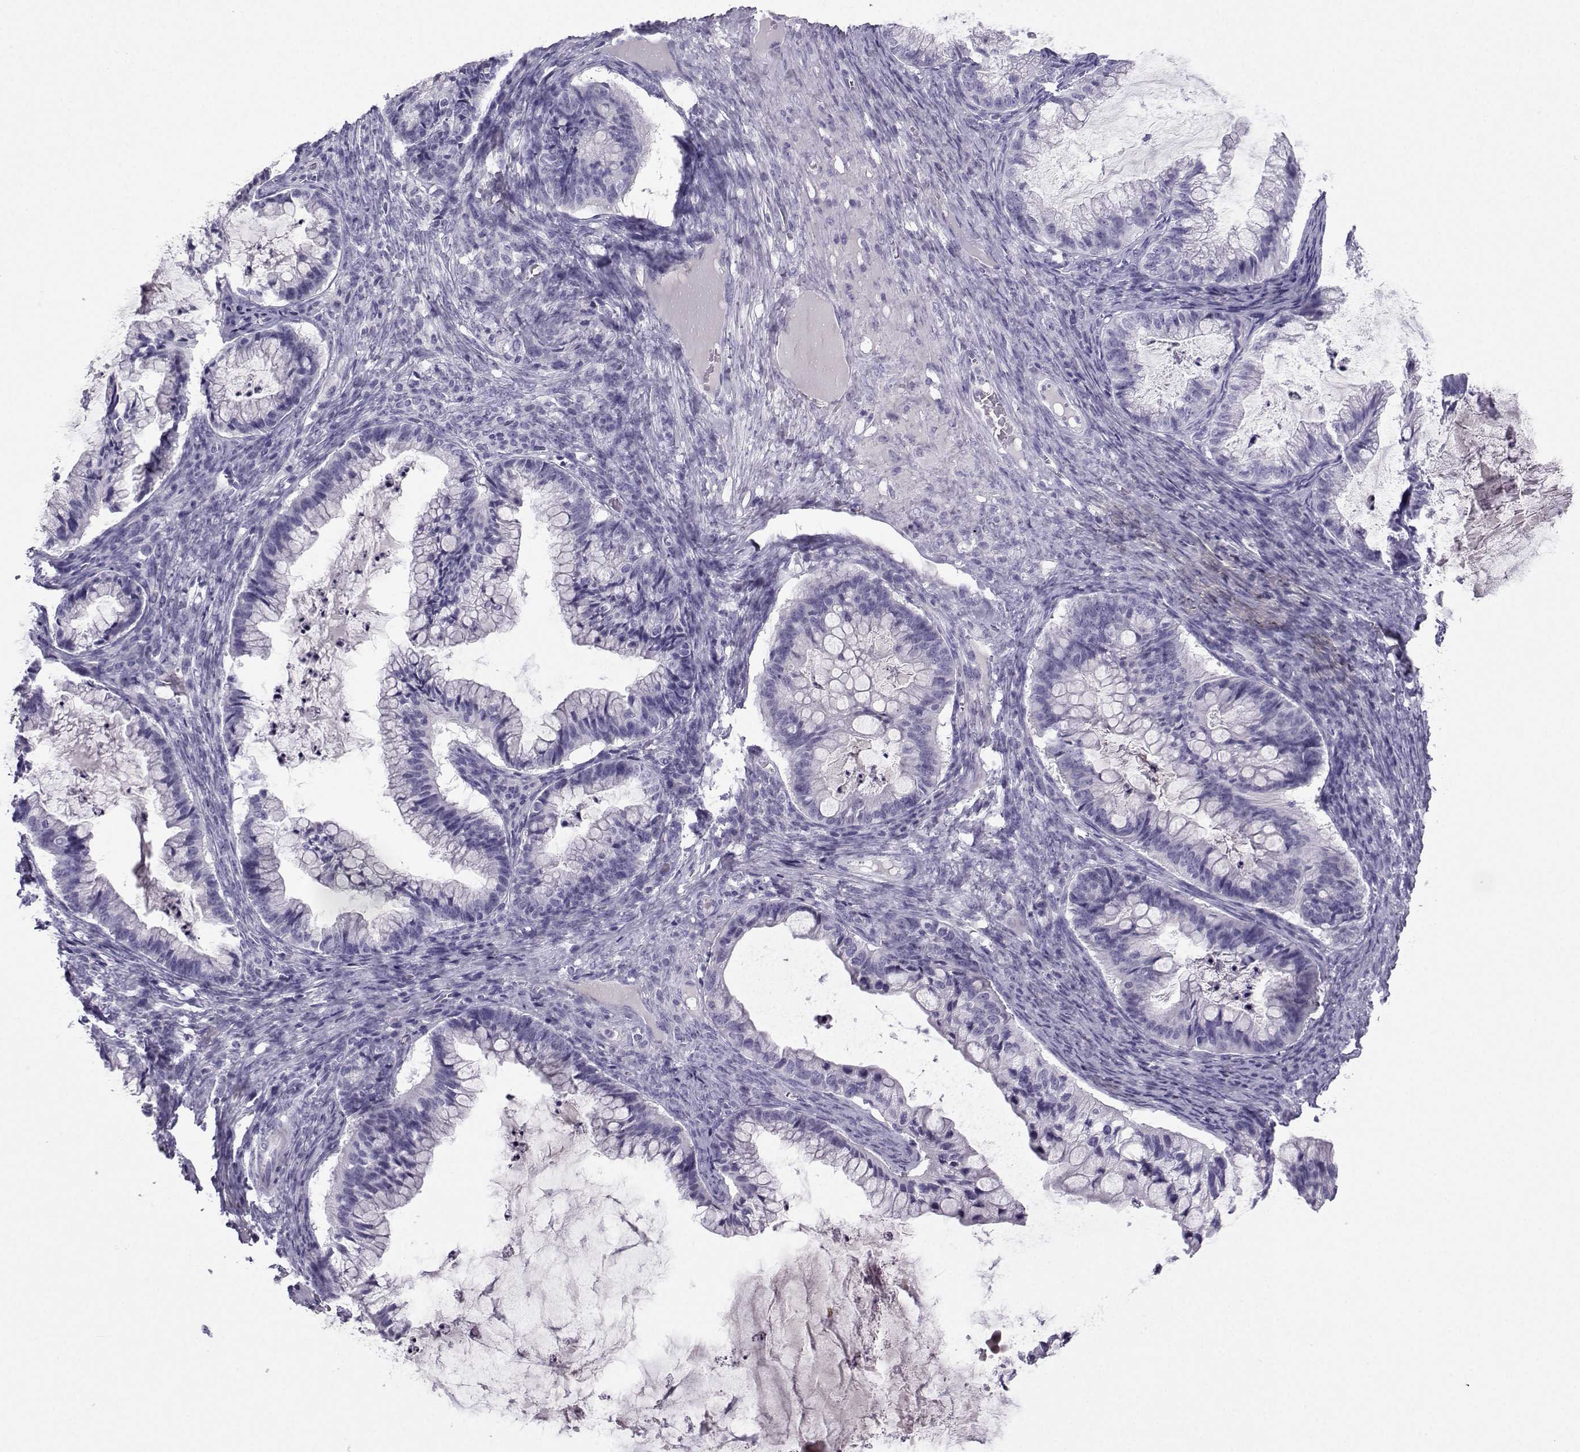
{"staining": {"intensity": "negative", "quantity": "none", "location": "none"}, "tissue": "ovarian cancer", "cell_type": "Tumor cells", "image_type": "cancer", "snomed": [{"axis": "morphology", "description": "Cystadenocarcinoma, mucinous, NOS"}, {"axis": "topography", "description": "Ovary"}], "caption": "A micrograph of ovarian cancer stained for a protein demonstrates no brown staining in tumor cells.", "gene": "ARMC2", "patient": {"sex": "female", "age": 57}}